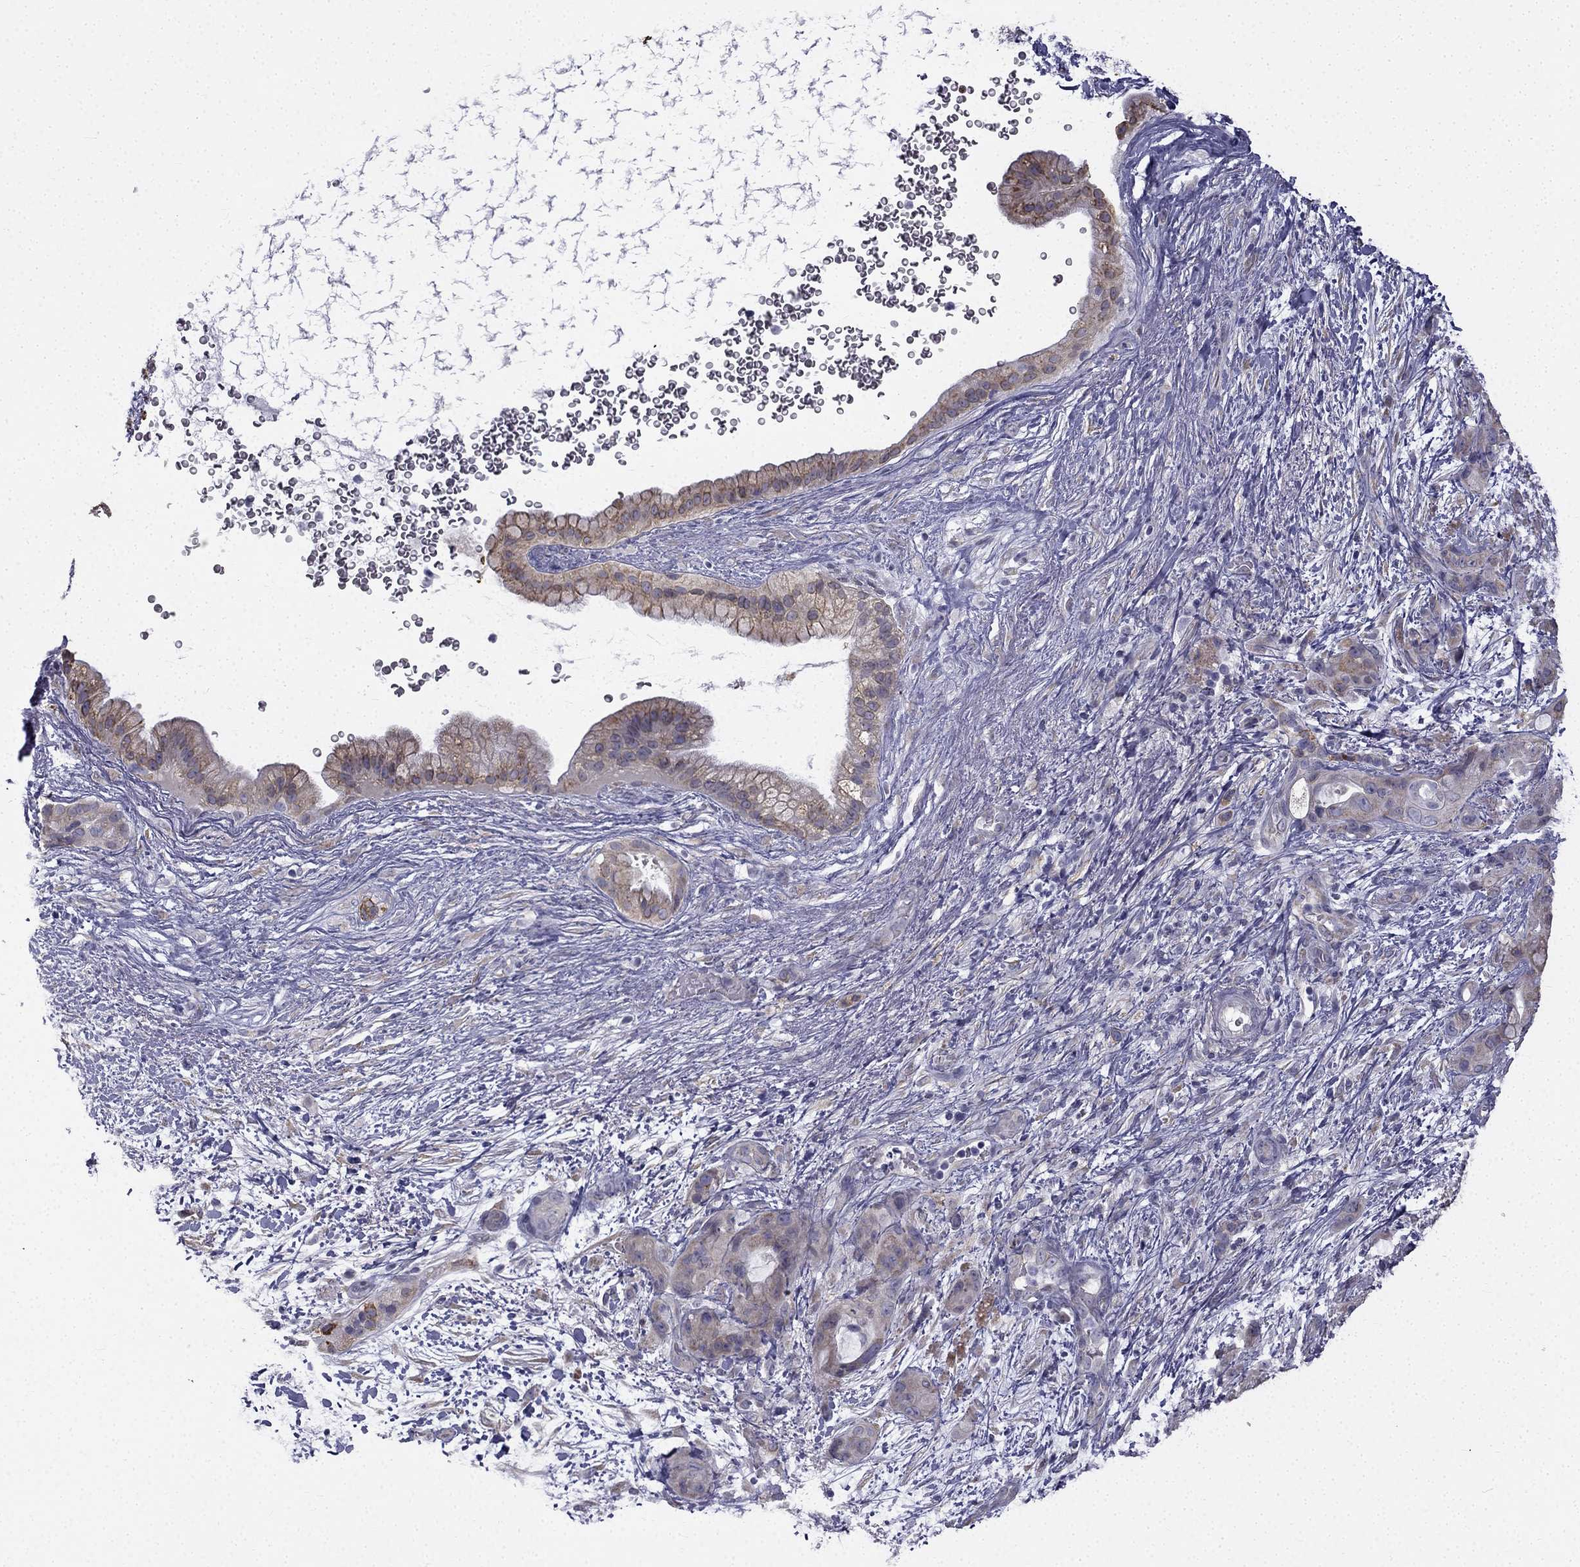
{"staining": {"intensity": "moderate", "quantity": "25%-75%", "location": "cytoplasmic/membranous"}, "tissue": "pancreatic cancer", "cell_type": "Tumor cells", "image_type": "cancer", "snomed": [{"axis": "morphology", "description": "Adenocarcinoma, NOS"}, {"axis": "topography", "description": "Pancreas"}], "caption": "Moderate cytoplasmic/membranous staining is seen in approximately 25%-75% of tumor cells in adenocarcinoma (pancreatic).", "gene": "CCDC40", "patient": {"sex": "male", "age": 71}}